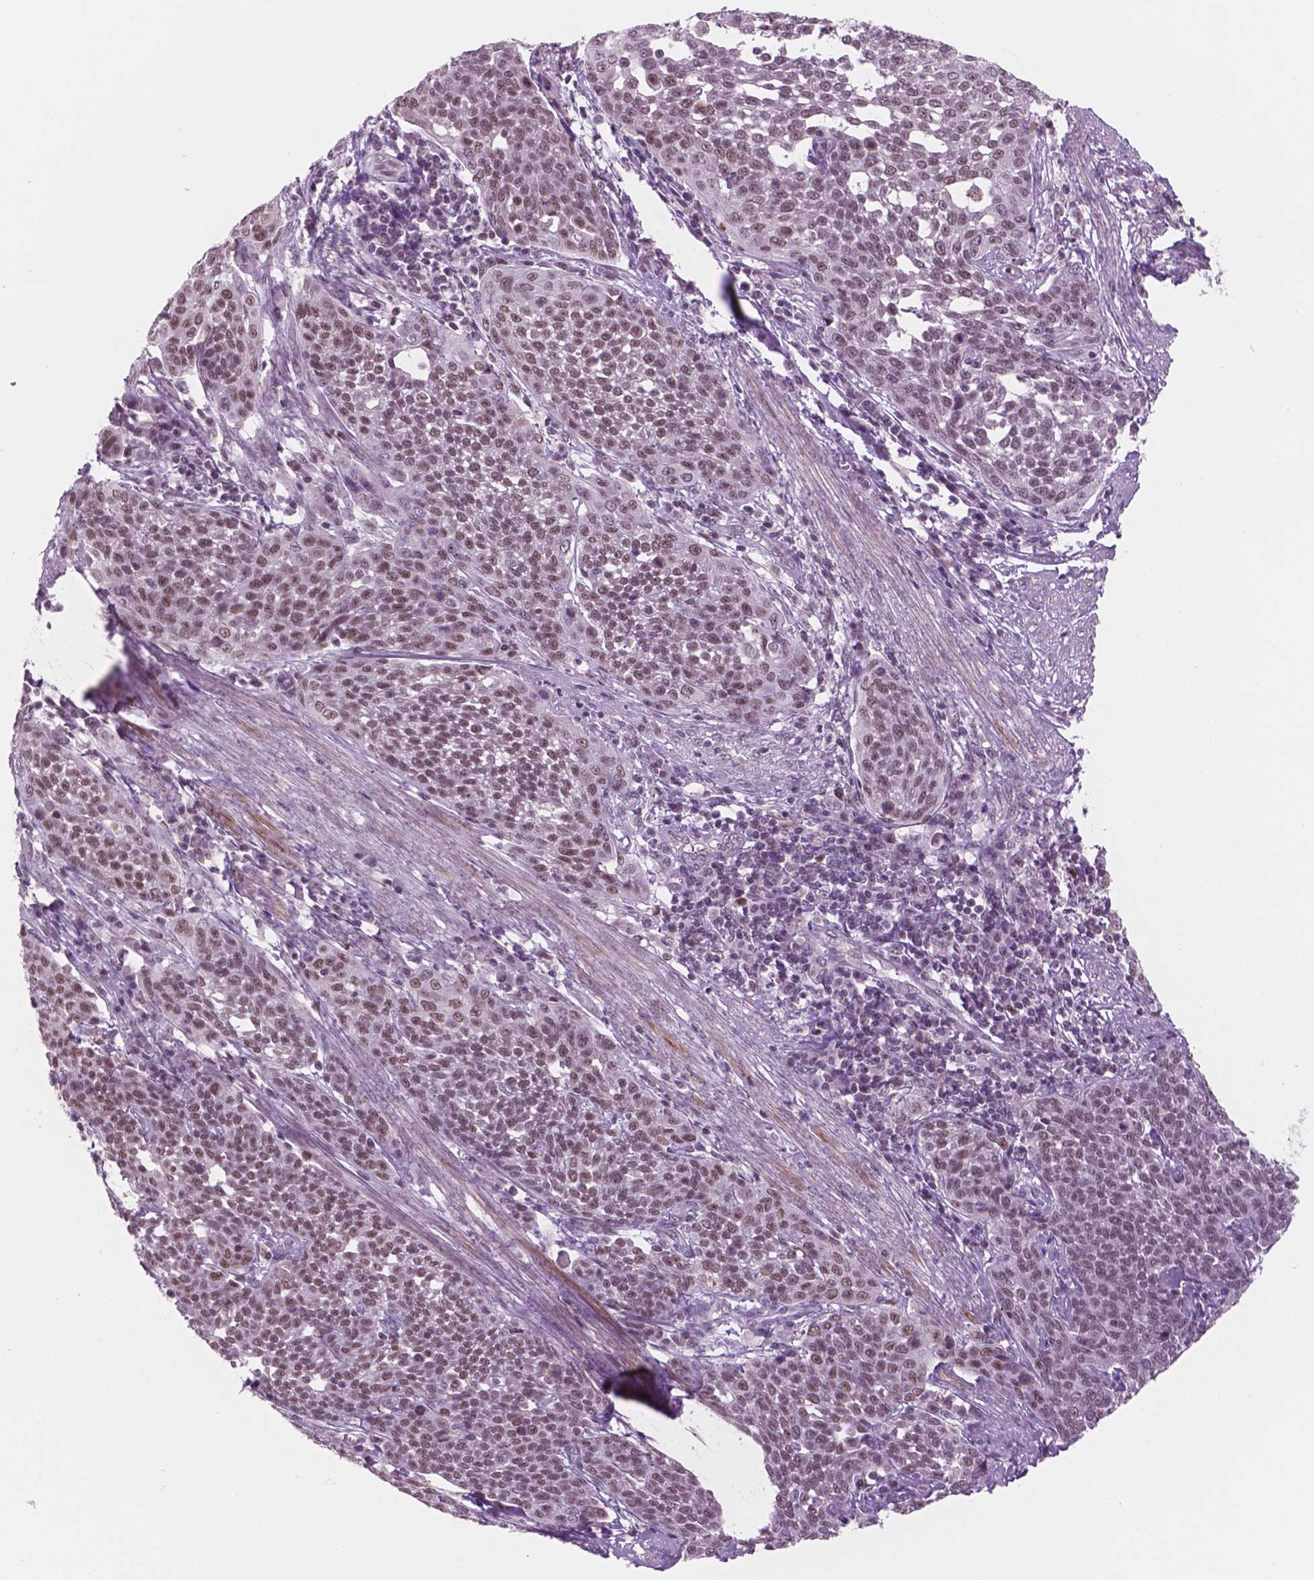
{"staining": {"intensity": "weak", "quantity": "25%-75%", "location": "nuclear"}, "tissue": "cervical cancer", "cell_type": "Tumor cells", "image_type": "cancer", "snomed": [{"axis": "morphology", "description": "Squamous cell carcinoma, NOS"}, {"axis": "topography", "description": "Cervix"}], "caption": "The histopathology image displays staining of cervical cancer, revealing weak nuclear protein staining (brown color) within tumor cells.", "gene": "CTR9", "patient": {"sex": "female", "age": 34}}